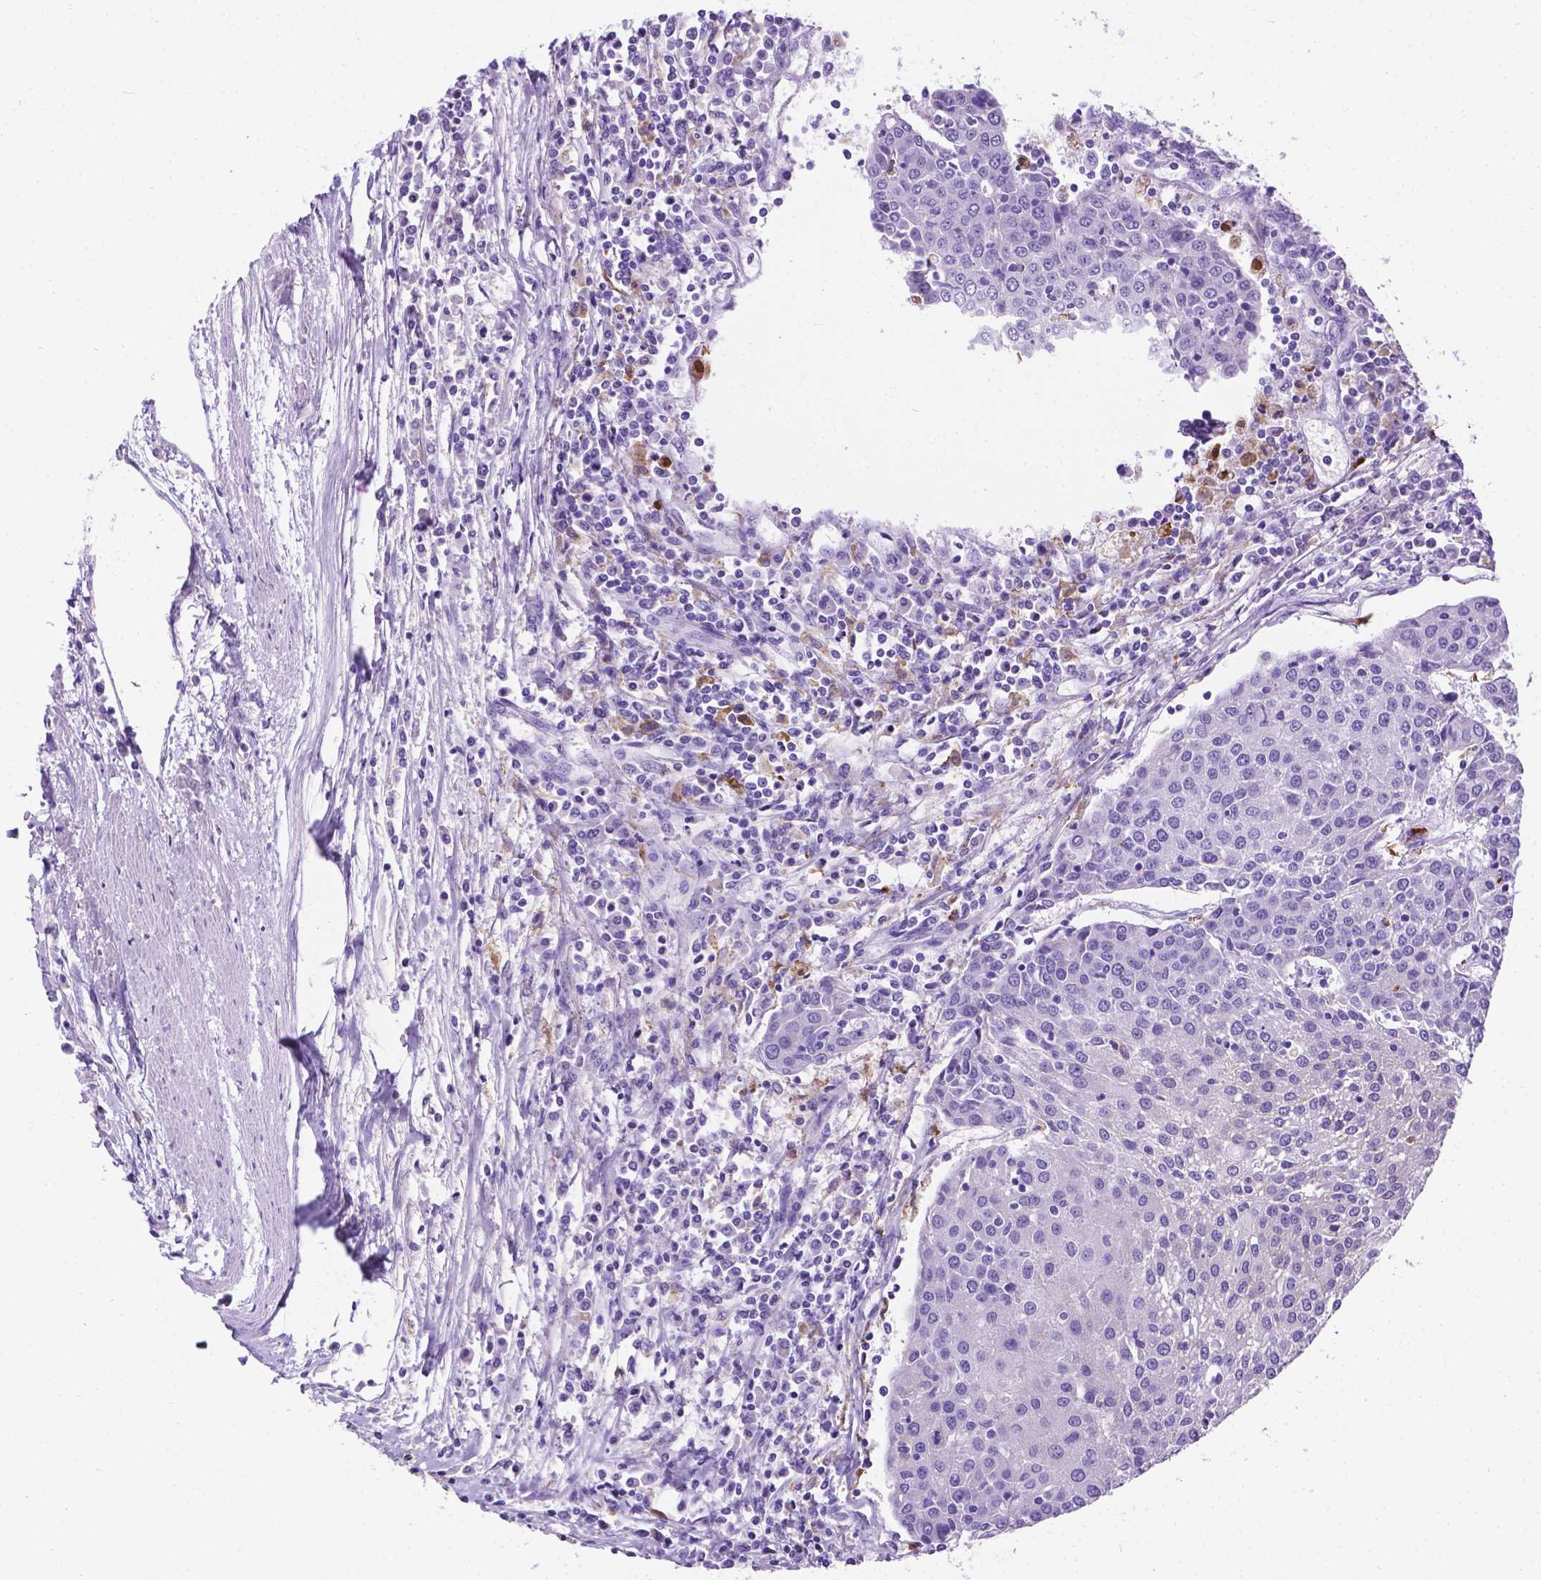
{"staining": {"intensity": "negative", "quantity": "none", "location": "none"}, "tissue": "urothelial cancer", "cell_type": "Tumor cells", "image_type": "cancer", "snomed": [{"axis": "morphology", "description": "Urothelial carcinoma, High grade"}, {"axis": "topography", "description": "Urinary bladder"}], "caption": "A high-resolution photomicrograph shows immunohistochemistry (IHC) staining of high-grade urothelial carcinoma, which reveals no significant staining in tumor cells.", "gene": "APOE", "patient": {"sex": "female", "age": 85}}